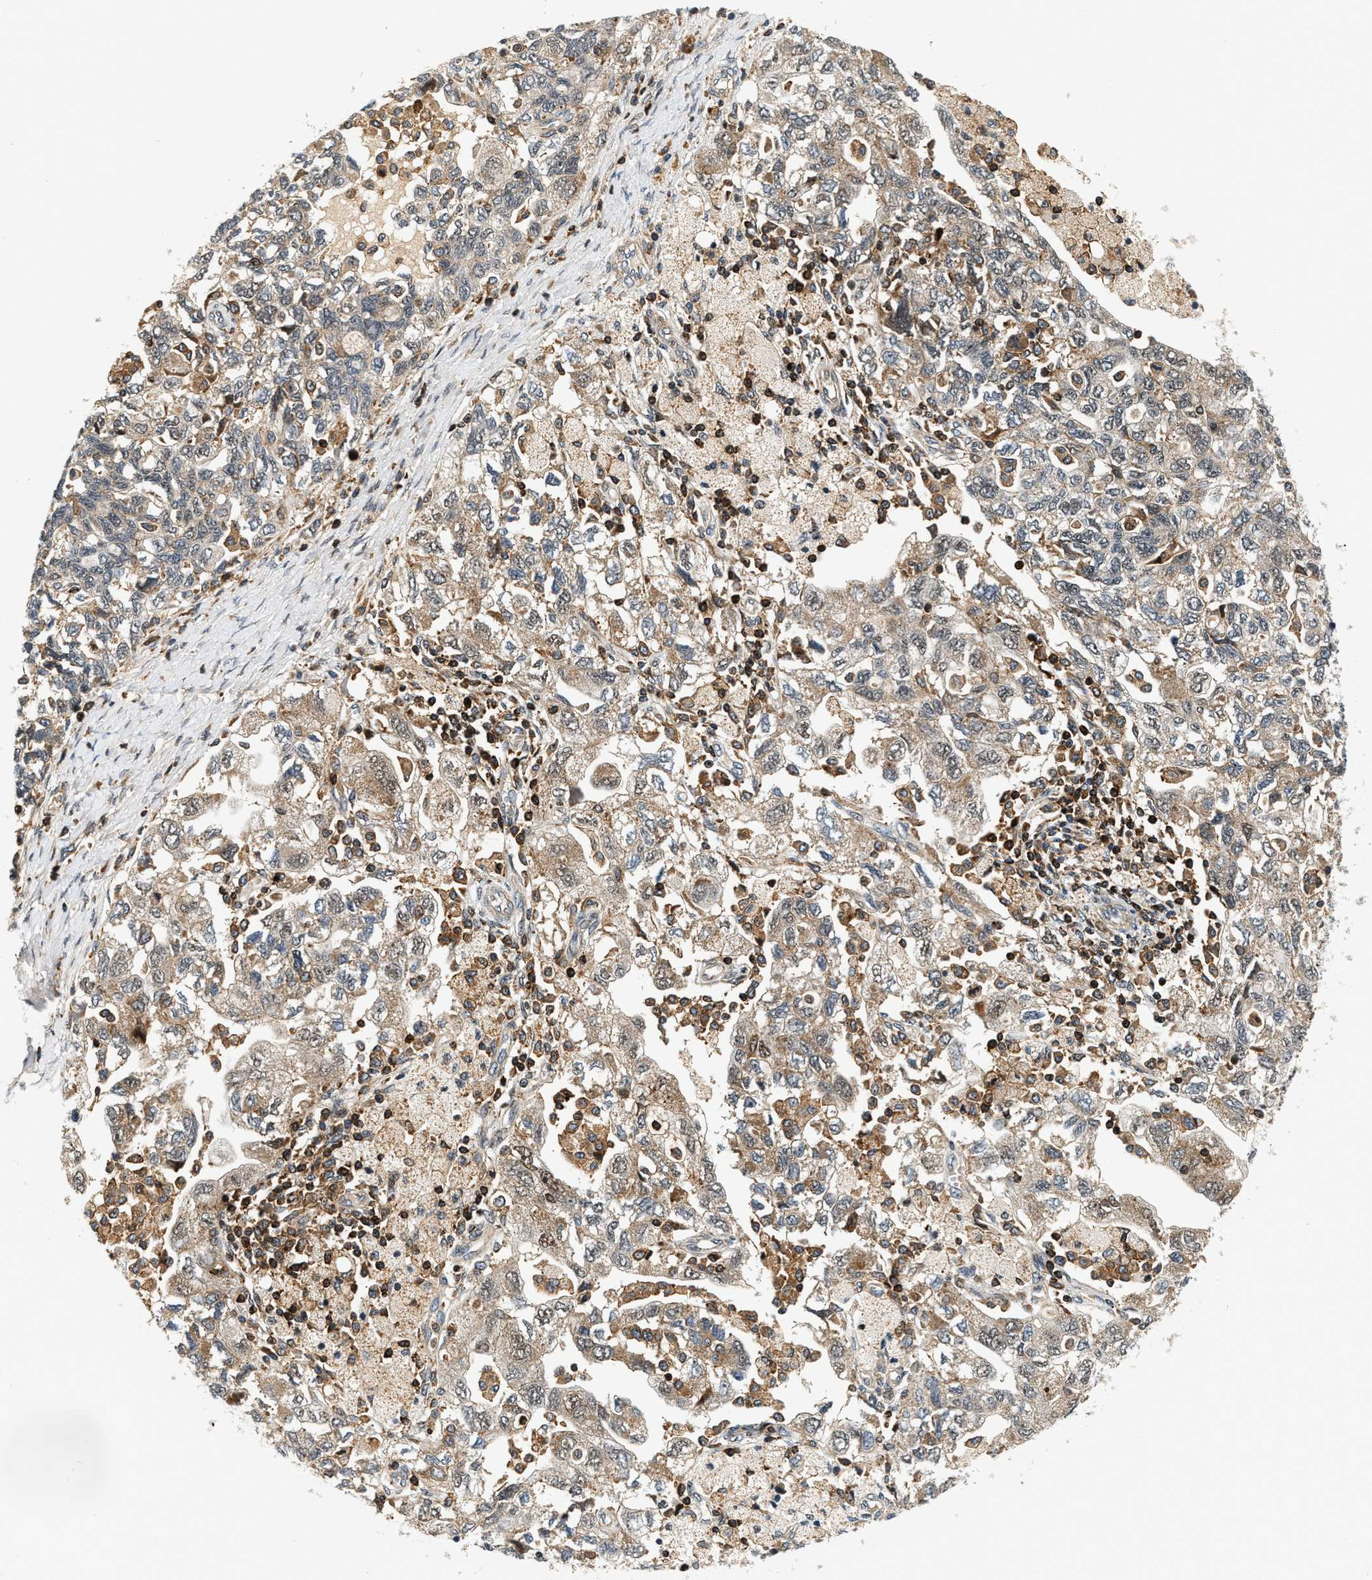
{"staining": {"intensity": "moderate", "quantity": ">75%", "location": "cytoplasmic/membranous"}, "tissue": "ovarian cancer", "cell_type": "Tumor cells", "image_type": "cancer", "snomed": [{"axis": "morphology", "description": "Carcinoma, NOS"}, {"axis": "morphology", "description": "Cystadenocarcinoma, serous, NOS"}, {"axis": "topography", "description": "Ovary"}], "caption": "Protein positivity by immunohistochemistry demonstrates moderate cytoplasmic/membranous expression in about >75% of tumor cells in ovarian carcinoma.", "gene": "SAMD9", "patient": {"sex": "female", "age": 69}}